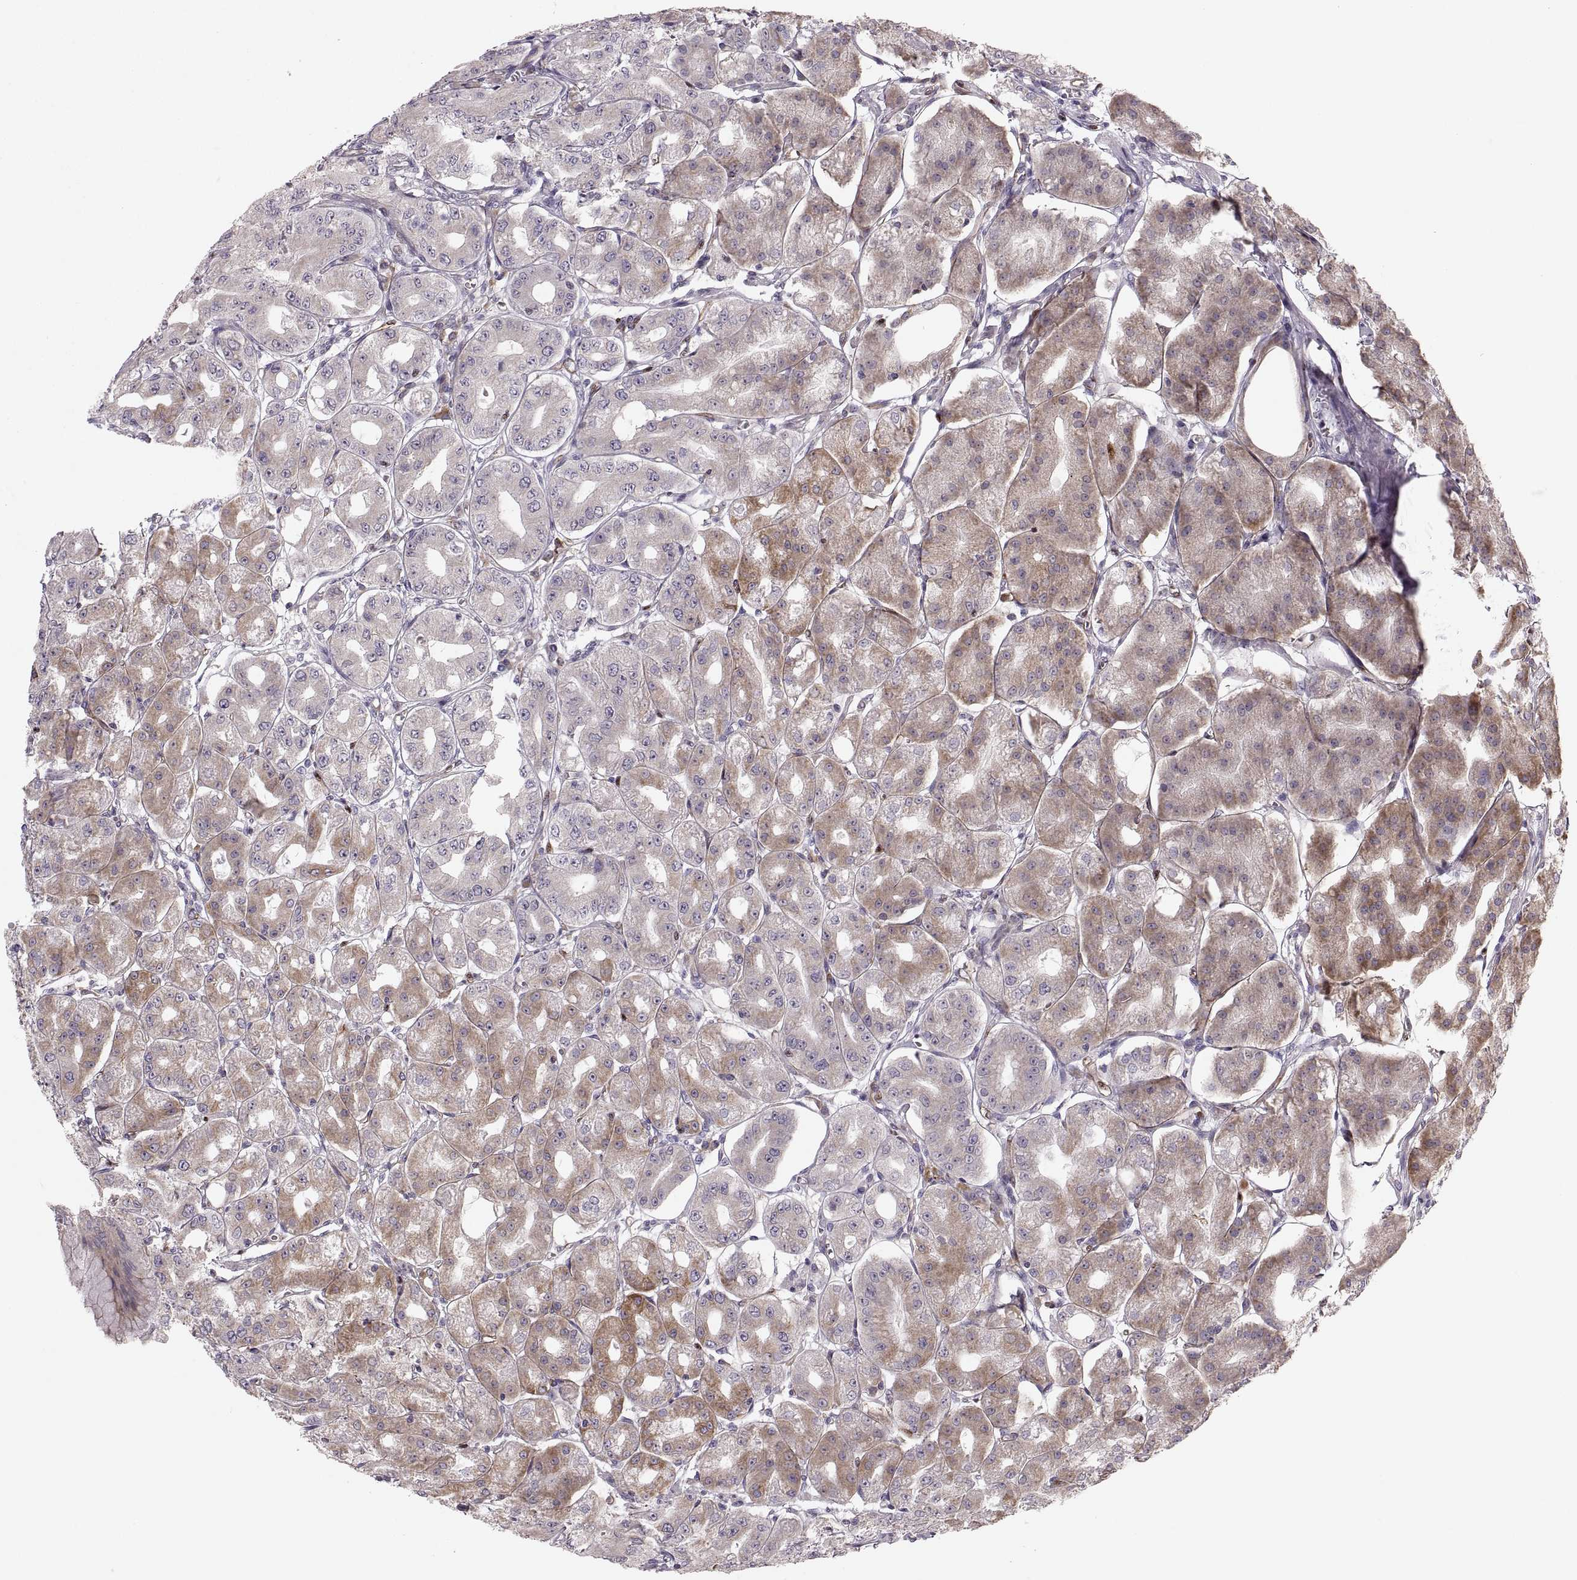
{"staining": {"intensity": "moderate", "quantity": "25%-75%", "location": "cytoplasmic/membranous"}, "tissue": "stomach", "cell_type": "Glandular cells", "image_type": "normal", "snomed": [{"axis": "morphology", "description": "Normal tissue, NOS"}, {"axis": "topography", "description": "Stomach, lower"}], "caption": "Glandular cells reveal medium levels of moderate cytoplasmic/membranous positivity in about 25%-75% of cells in normal stomach. Immunohistochemistry stains the protein in brown and the nuclei are stained blue.", "gene": "ZCCHC17", "patient": {"sex": "male", "age": 71}}